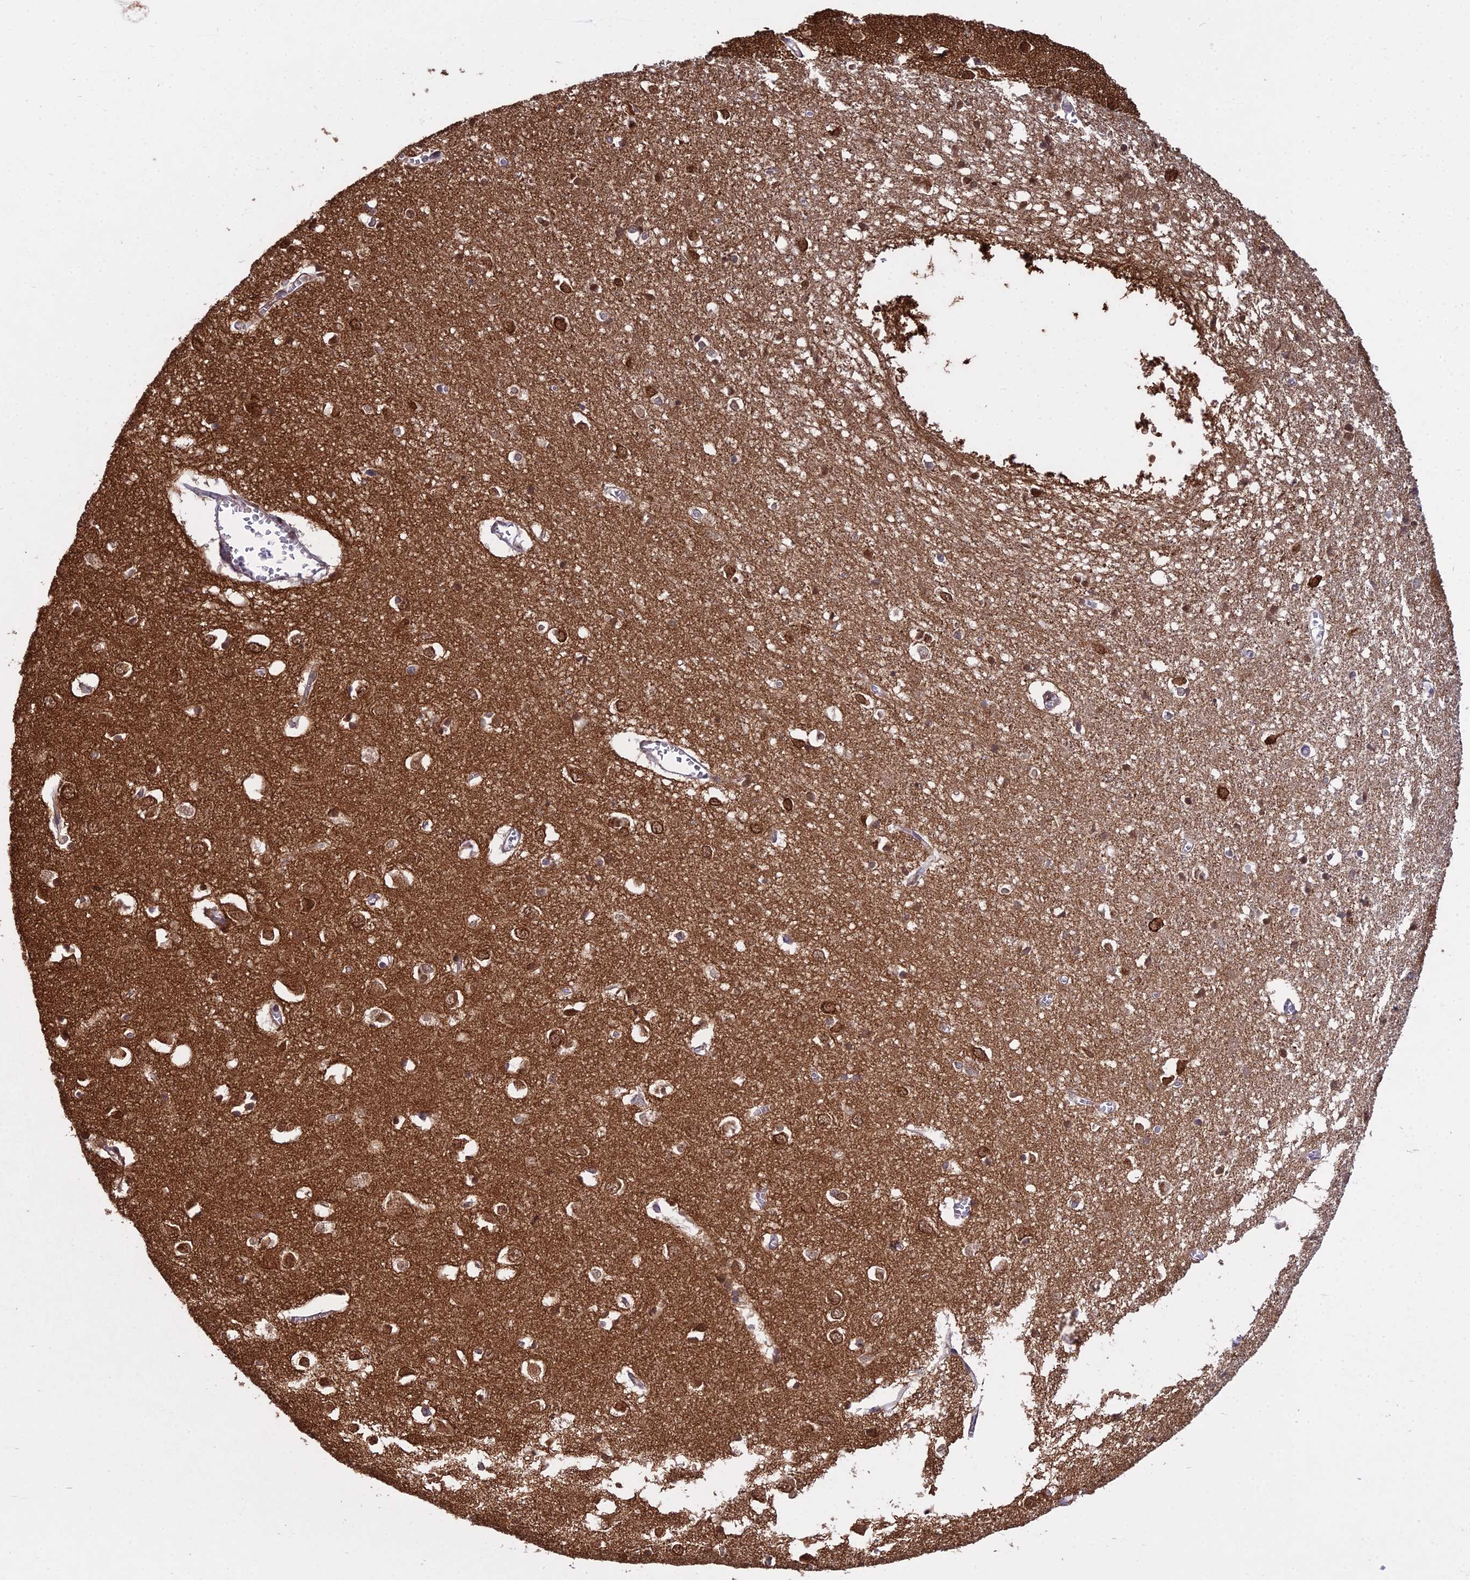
{"staining": {"intensity": "negative", "quantity": "none", "location": "none"}, "tissue": "cerebral cortex", "cell_type": "Endothelial cells", "image_type": "normal", "snomed": [{"axis": "morphology", "description": "Normal tissue, NOS"}, {"axis": "topography", "description": "Cerebral cortex"}], "caption": "High power microscopy image of an IHC histopathology image of benign cerebral cortex, revealing no significant staining in endothelial cells. (DAB immunohistochemistry visualized using brightfield microscopy, high magnification).", "gene": "MAP6", "patient": {"sex": "female", "age": 64}}